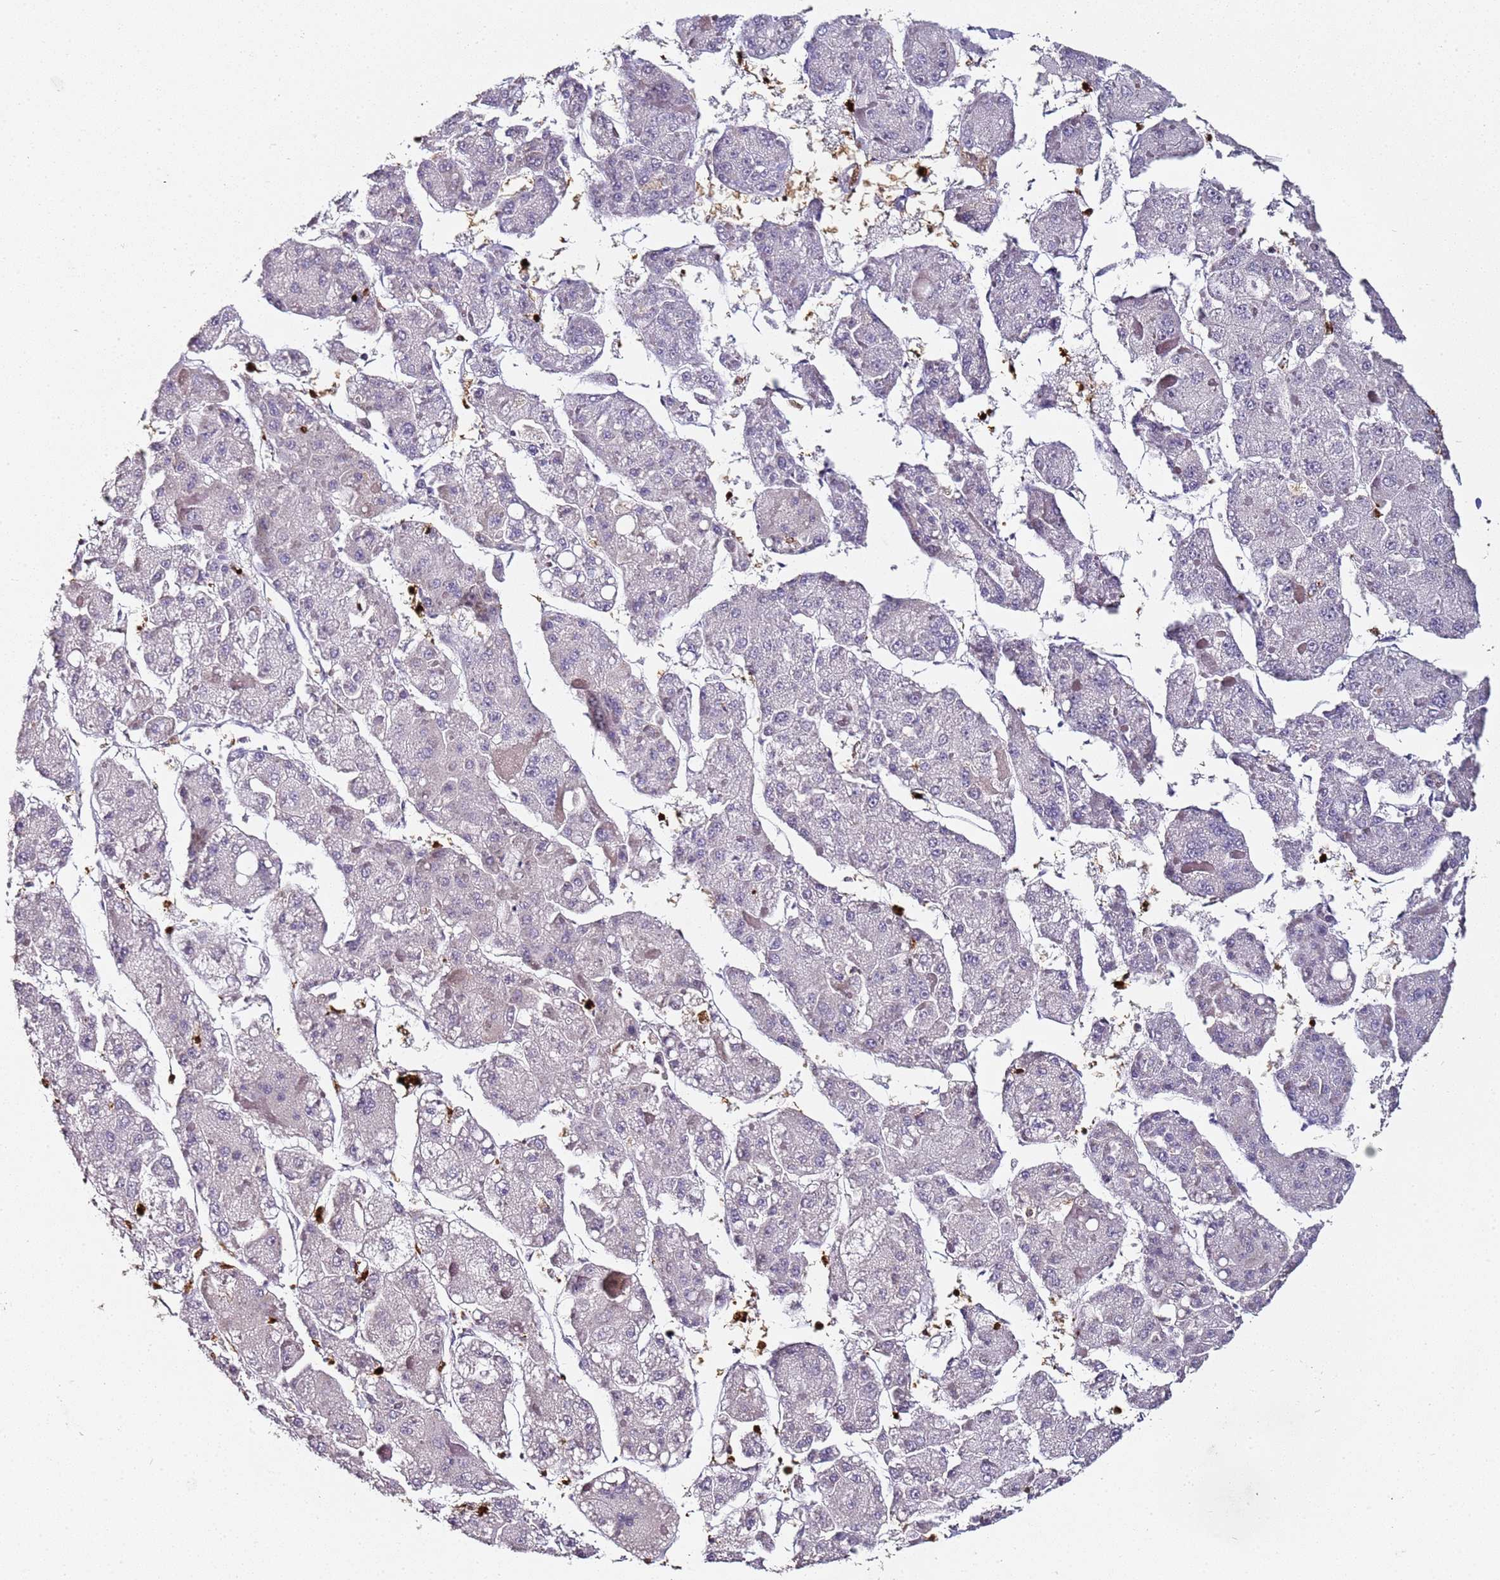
{"staining": {"intensity": "negative", "quantity": "none", "location": "none"}, "tissue": "liver cancer", "cell_type": "Tumor cells", "image_type": "cancer", "snomed": [{"axis": "morphology", "description": "Carcinoma, Hepatocellular, NOS"}, {"axis": "topography", "description": "Liver"}], "caption": "High magnification brightfield microscopy of liver cancer (hepatocellular carcinoma) stained with DAB (brown) and counterstained with hematoxylin (blue): tumor cells show no significant staining. The staining was performed using DAB to visualize the protein expression in brown, while the nuclei were stained in blue with hematoxylin (Magnification: 20x).", "gene": "S100A4", "patient": {"sex": "female", "age": 73}}